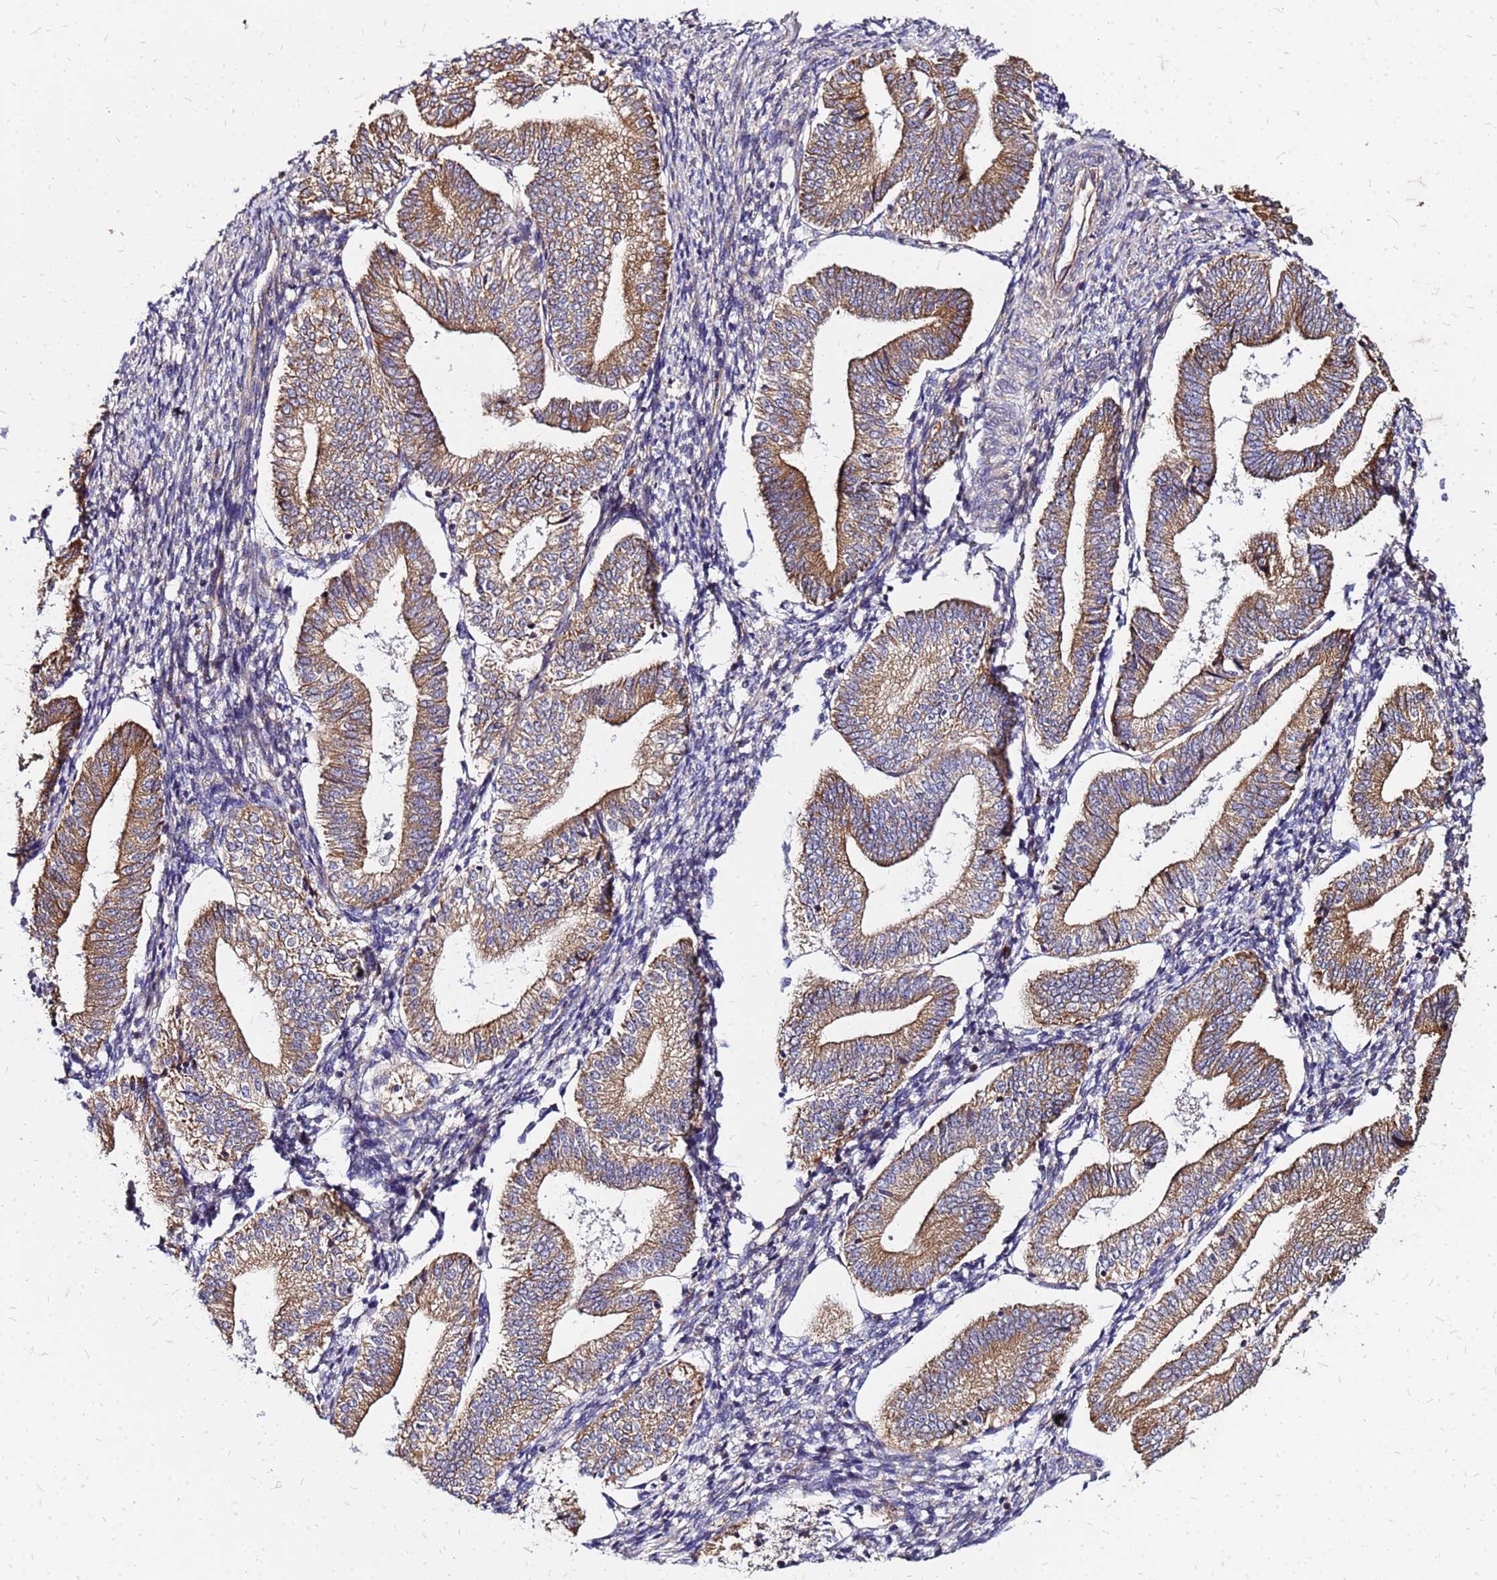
{"staining": {"intensity": "moderate", "quantity": "<25%", "location": "cytoplasmic/membranous"}, "tissue": "endometrium", "cell_type": "Cells in endometrial stroma", "image_type": "normal", "snomed": [{"axis": "morphology", "description": "Normal tissue, NOS"}, {"axis": "topography", "description": "Endometrium"}], "caption": "Benign endometrium was stained to show a protein in brown. There is low levels of moderate cytoplasmic/membranous positivity in about <25% of cells in endometrial stroma. The staining was performed using DAB (3,3'-diaminobenzidine), with brown indicating positive protein expression. Nuclei are stained blue with hematoxylin.", "gene": "VMO1", "patient": {"sex": "female", "age": 34}}